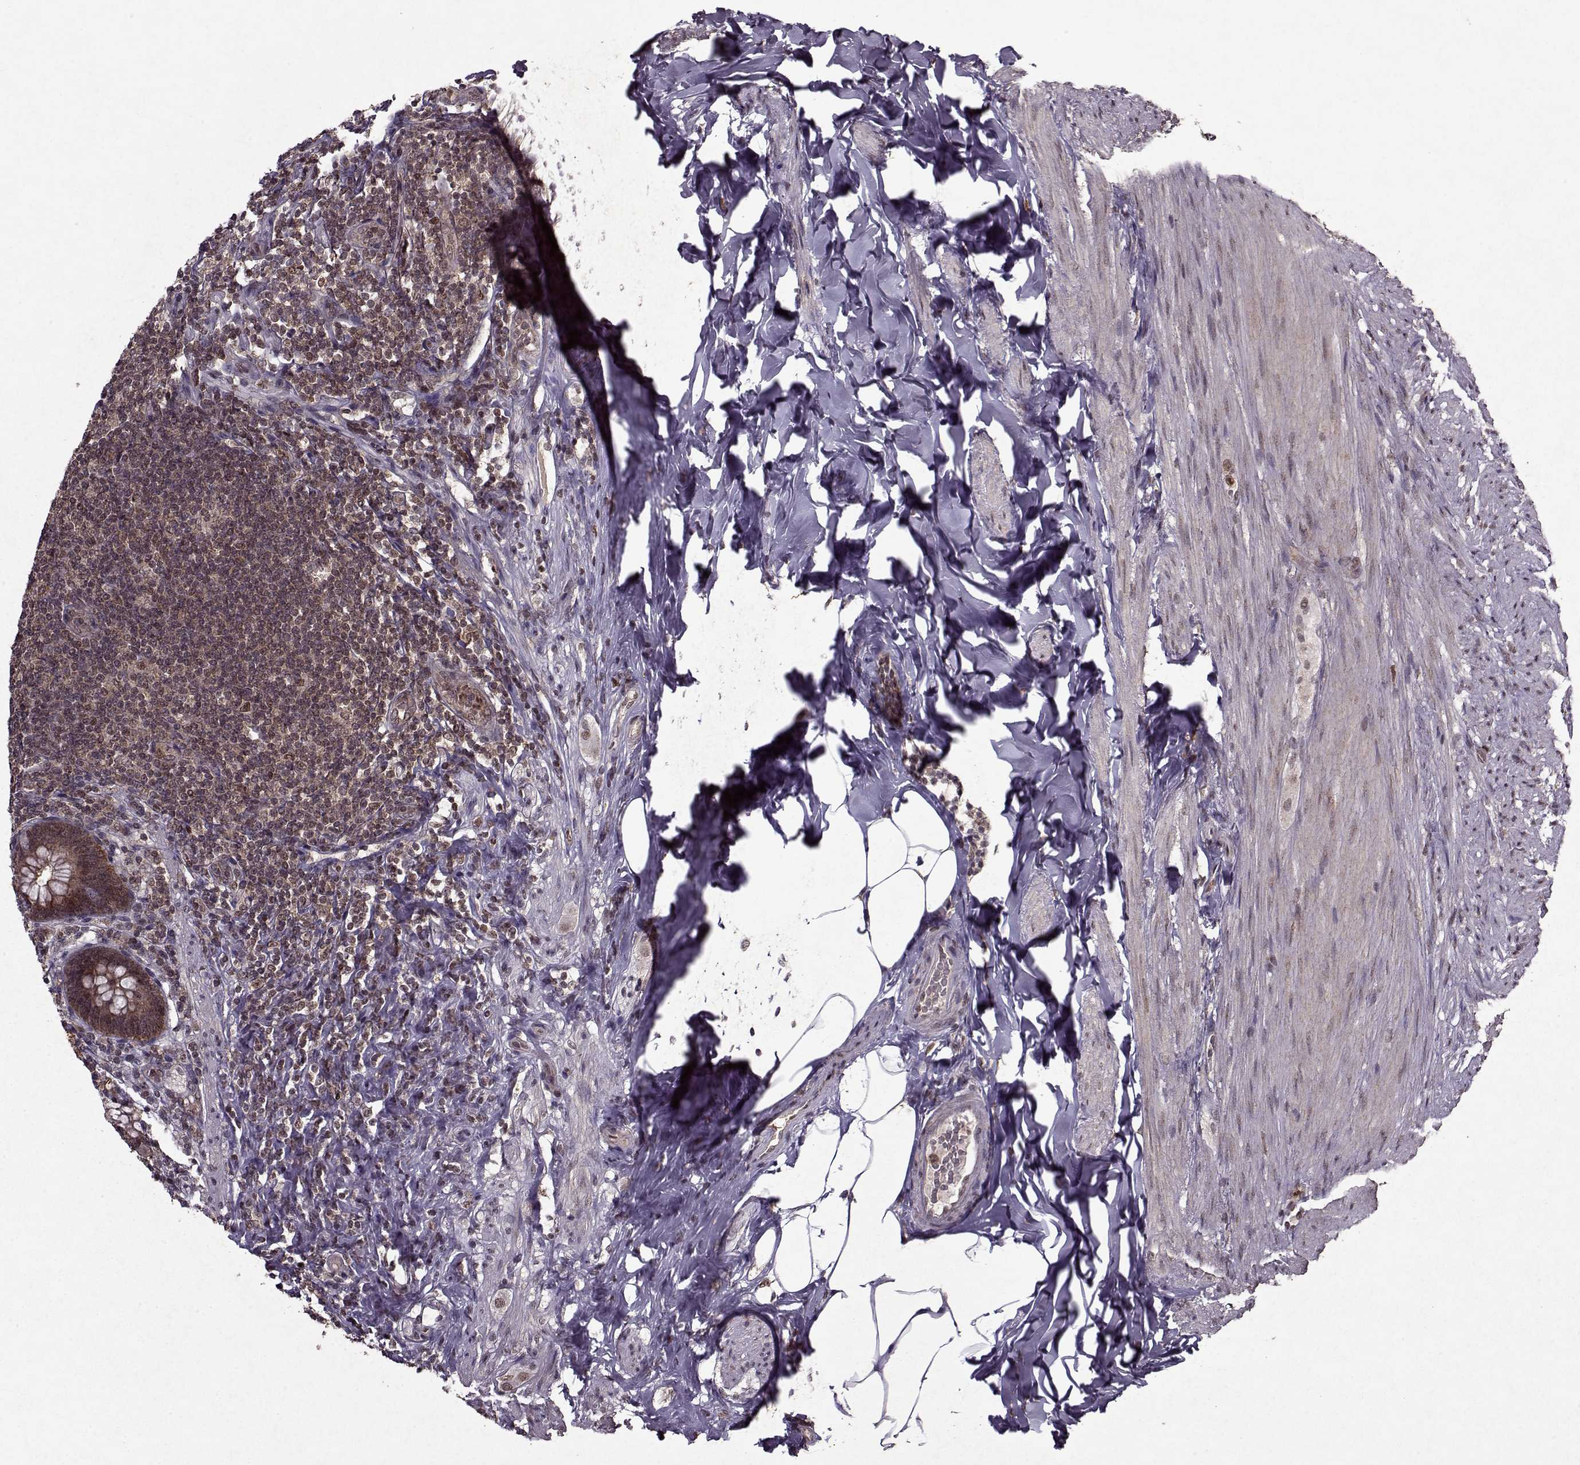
{"staining": {"intensity": "moderate", "quantity": ">75%", "location": "cytoplasmic/membranous,nuclear"}, "tissue": "appendix", "cell_type": "Glandular cells", "image_type": "normal", "snomed": [{"axis": "morphology", "description": "Normal tissue, NOS"}, {"axis": "topography", "description": "Appendix"}], "caption": "Moderate cytoplasmic/membranous,nuclear staining for a protein is present in about >75% of glandular cells of normal appendix using immunohistochemistry (IHC).", "gene": "PSMA7", "patient": {"sex": "male", "age": 47}}